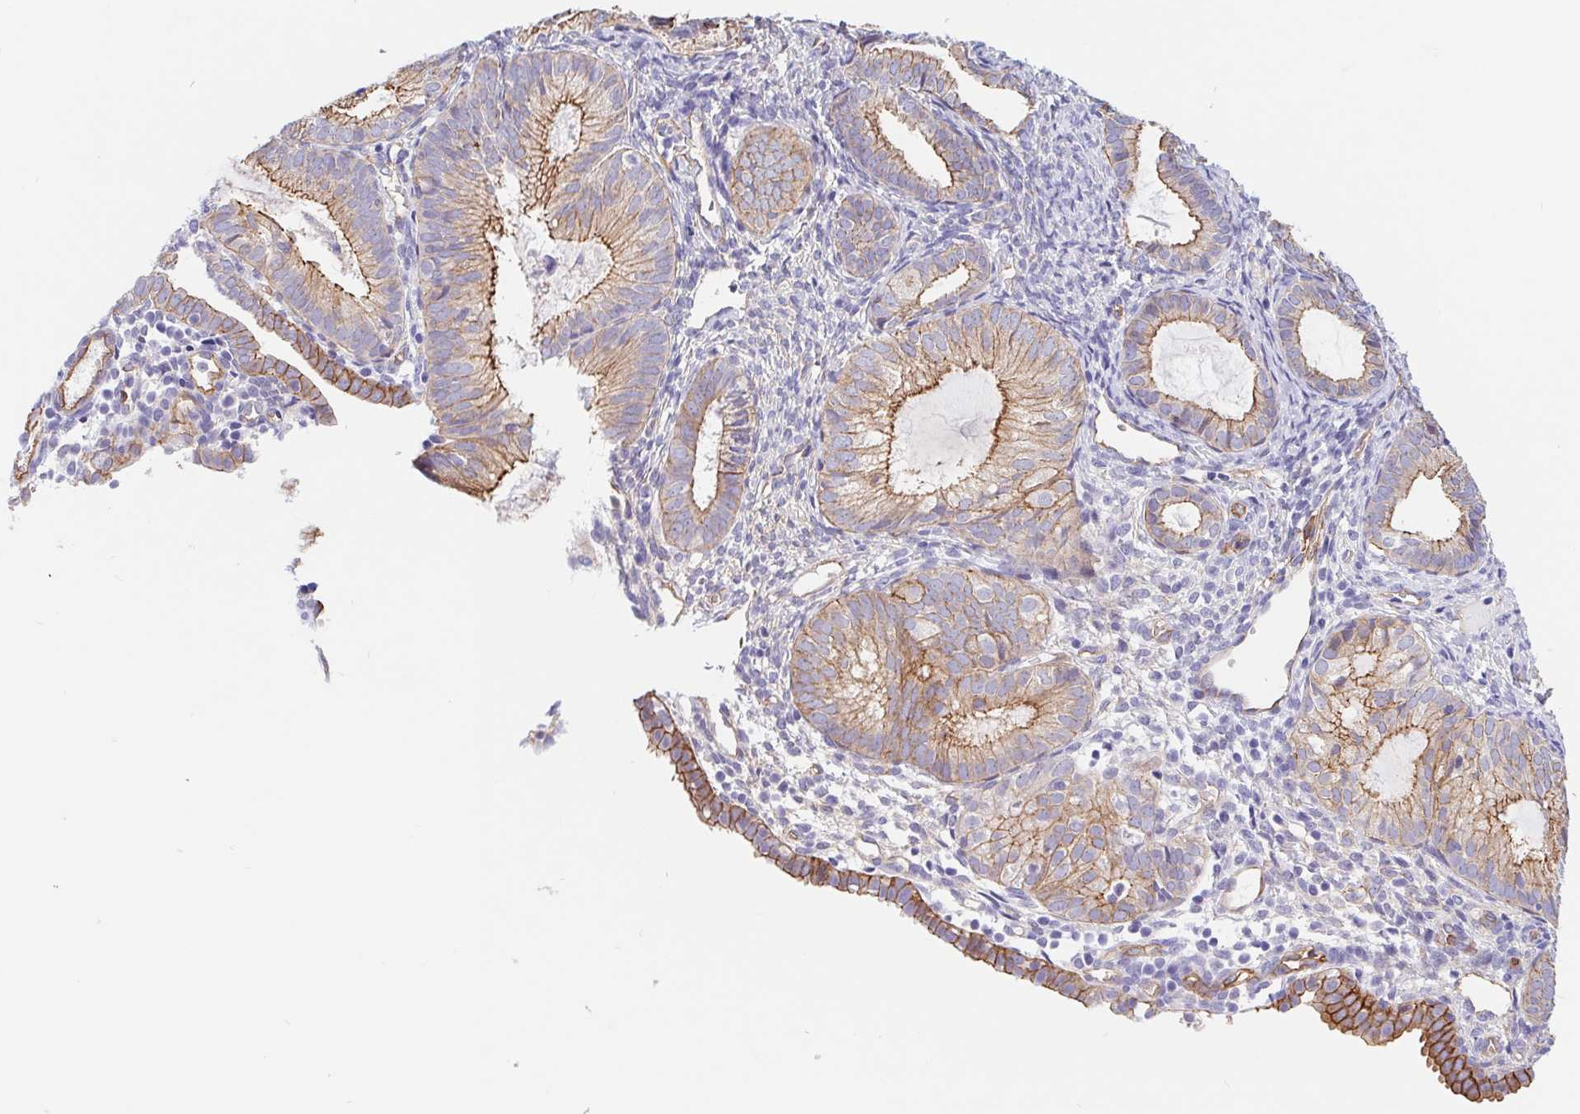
{"staining": {"intensity": "moderate", "quantity": ">75%", "location": "cytoplasmic/membranous"}, "tissue": "endometrial cancer", "cell_type": "Tumor cells", "image_type": "cancer", "snomed": [{"axis": "morphology", "description": "Normal tissue, NOS"}, {"axis": "morphology", "description": "Adenocarcinoma, NOS"}, {"axis": "topography", "description": "Smooth muscle"}, {"axis": "topography", "description": "Endometrium"}, {"axis": "topography", "description": "Myometrium, NOS"}], "caption": "Immunohistochemical staining of human adenocarcinoma (endometrial) shows medium levels of moderate cytoplasmic/membranous positivity in about >75% of tumor cells.", "gene": "LIMCH1", "patient": {"sex": "female", "age": 81}}